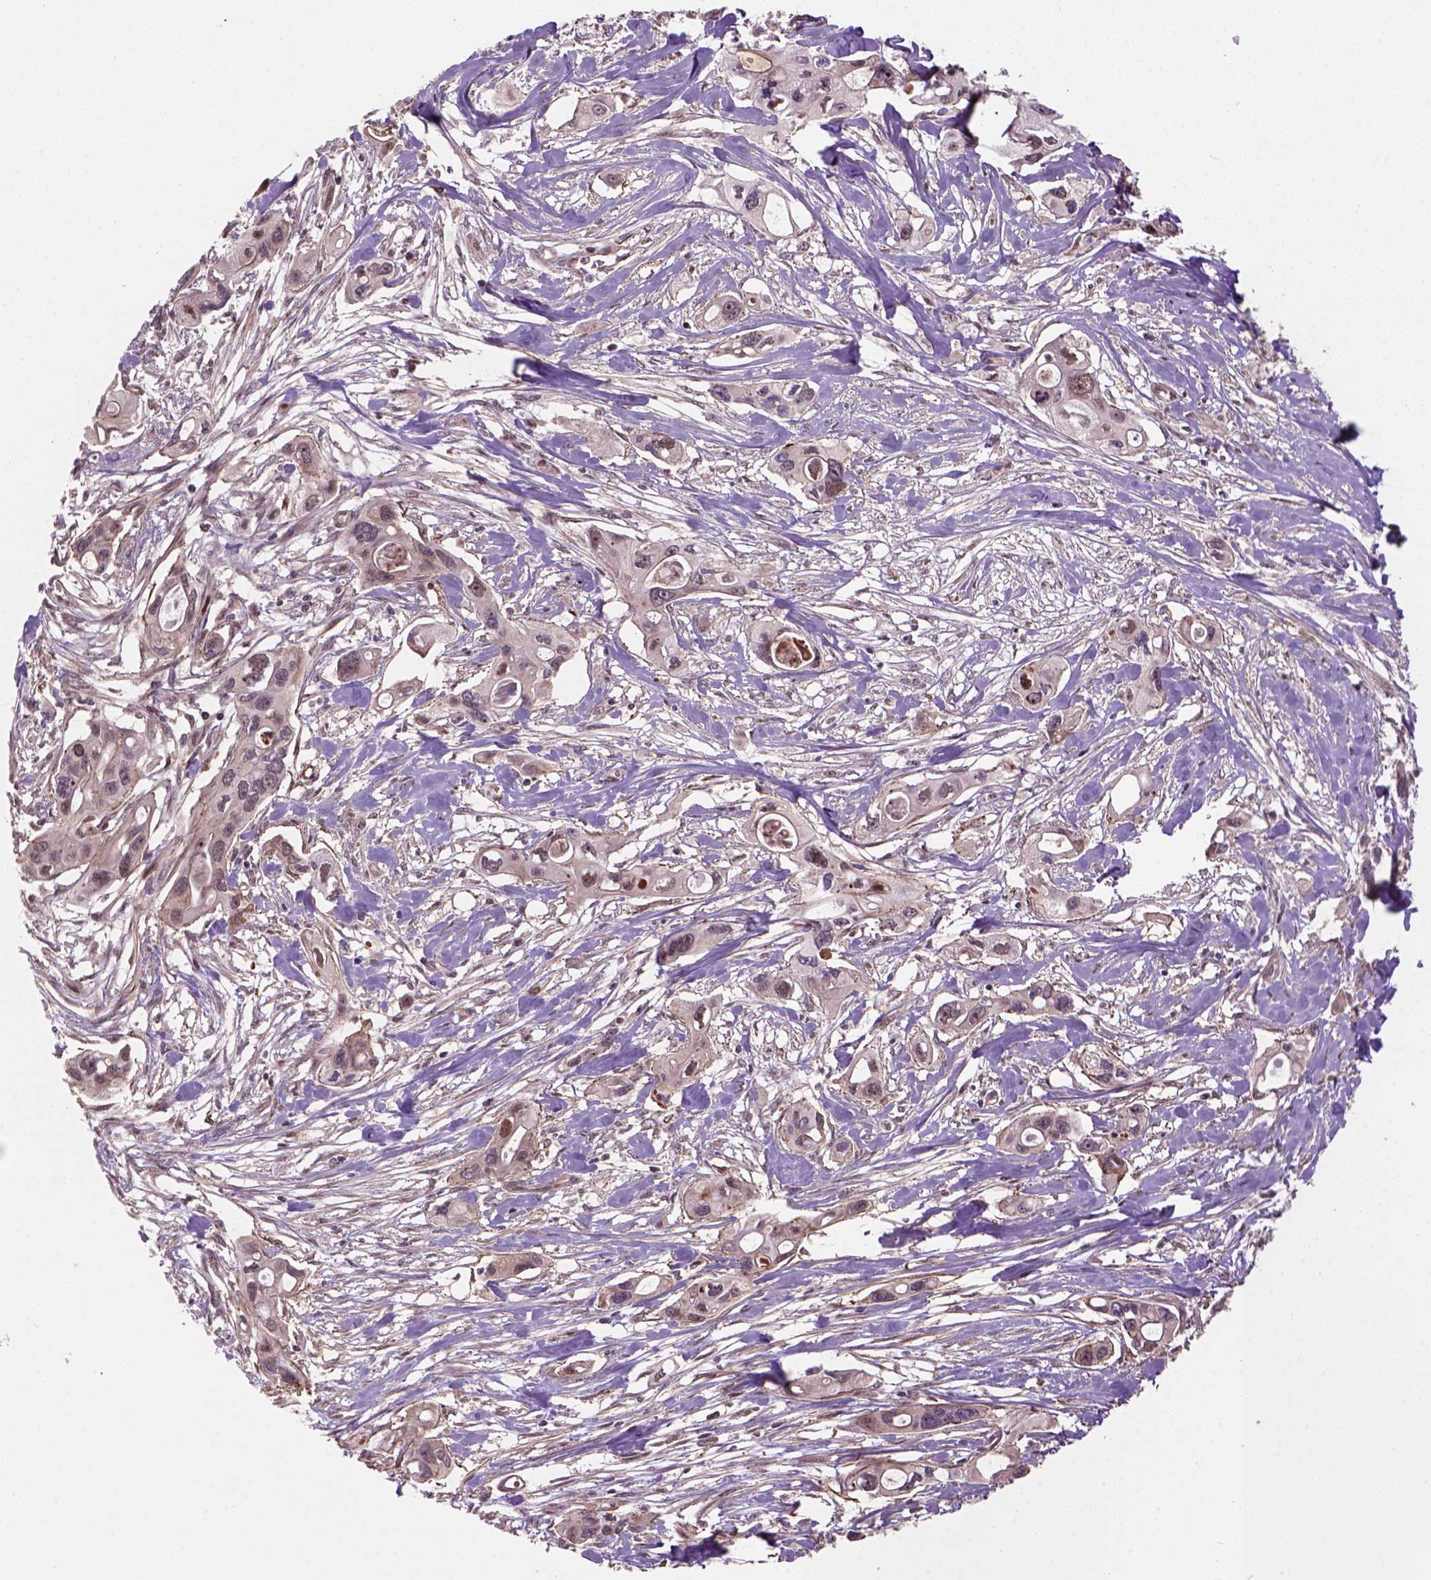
{"staining": {"intensity": "weak", "quantity": ">75%", "location": "cytoplasmic/membranous,nuclear"}, "tissue": "pancreatic cancer", "cell_type": "Tumor cells", "image_type": "cancer", "snomed": [{"axis": "morphology", "description": "Adenocarcinoma, NOS"}, {"axis": "topography", "description": "Pancreas"}], "caption": "The photomicrograph shows staining of pancreatic adenocarcinoma, revealing weak cytoplasmic/membranous and nuclear protein staining (brown color) within tumor cells.", "gene": "PSMD11", "patient": {"sex": "male", "age": 60}}